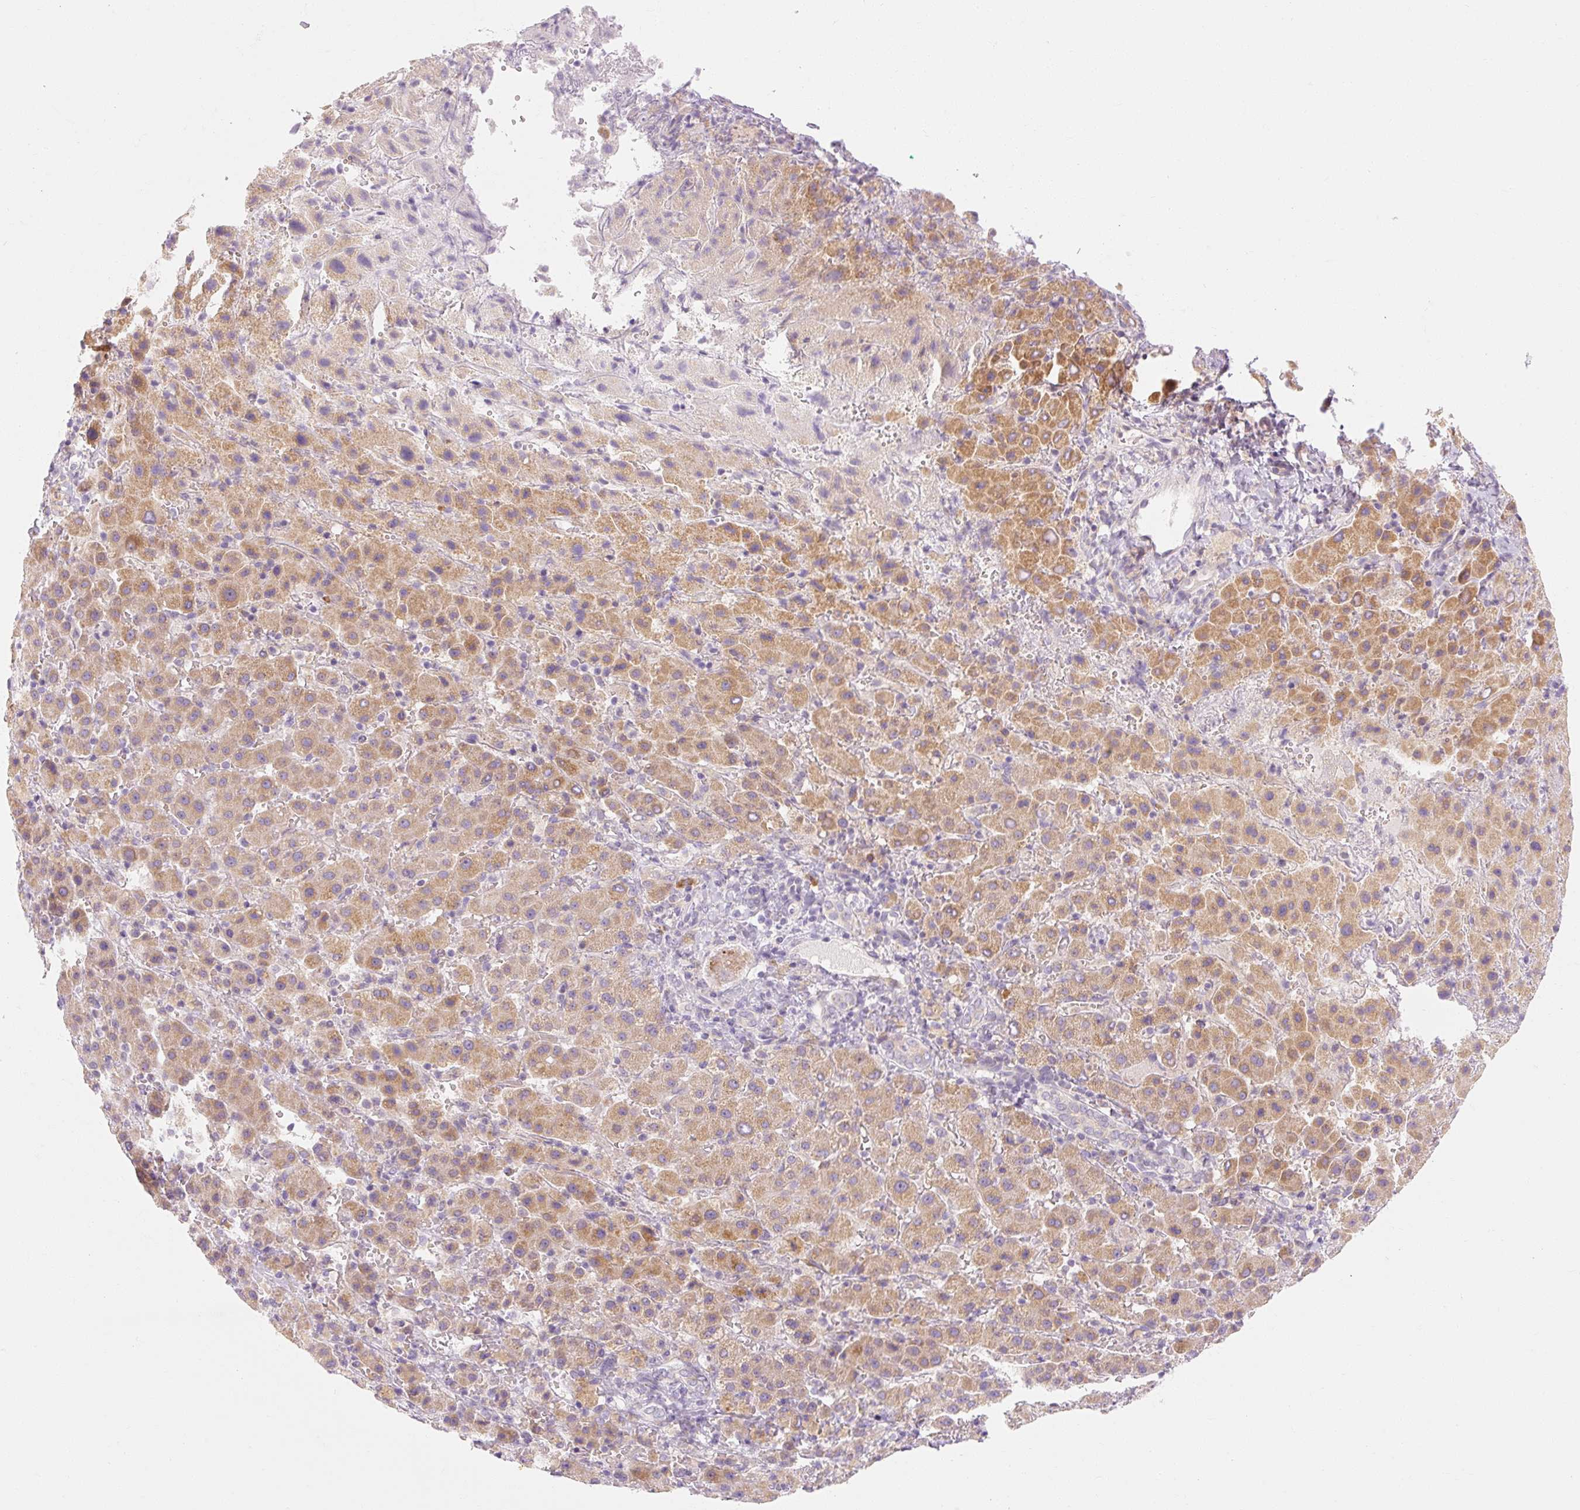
{"staining": {"intensity": "moderate", "quantity": ">75%", "location": "cytoplasmic/membranous"}, "tissue": "liver cancer", "cell_type": "Tumor cells", "image_type": "cancer", "snomed": [{"axis": "morphology", "description": "Carcinoma, Hepatocellular, NOS"}, {"axis": "topography", "description": "Liver"}], "caption": "Immunohistochemical staining of human liver hepatocellular carcinoma reveals medium levels of moderate cytoplasmic/membranous protein staining in approximately >75% of tumor cells.", "gene": "MYO1D", "patient": {"sex": "female", "age": 58}}